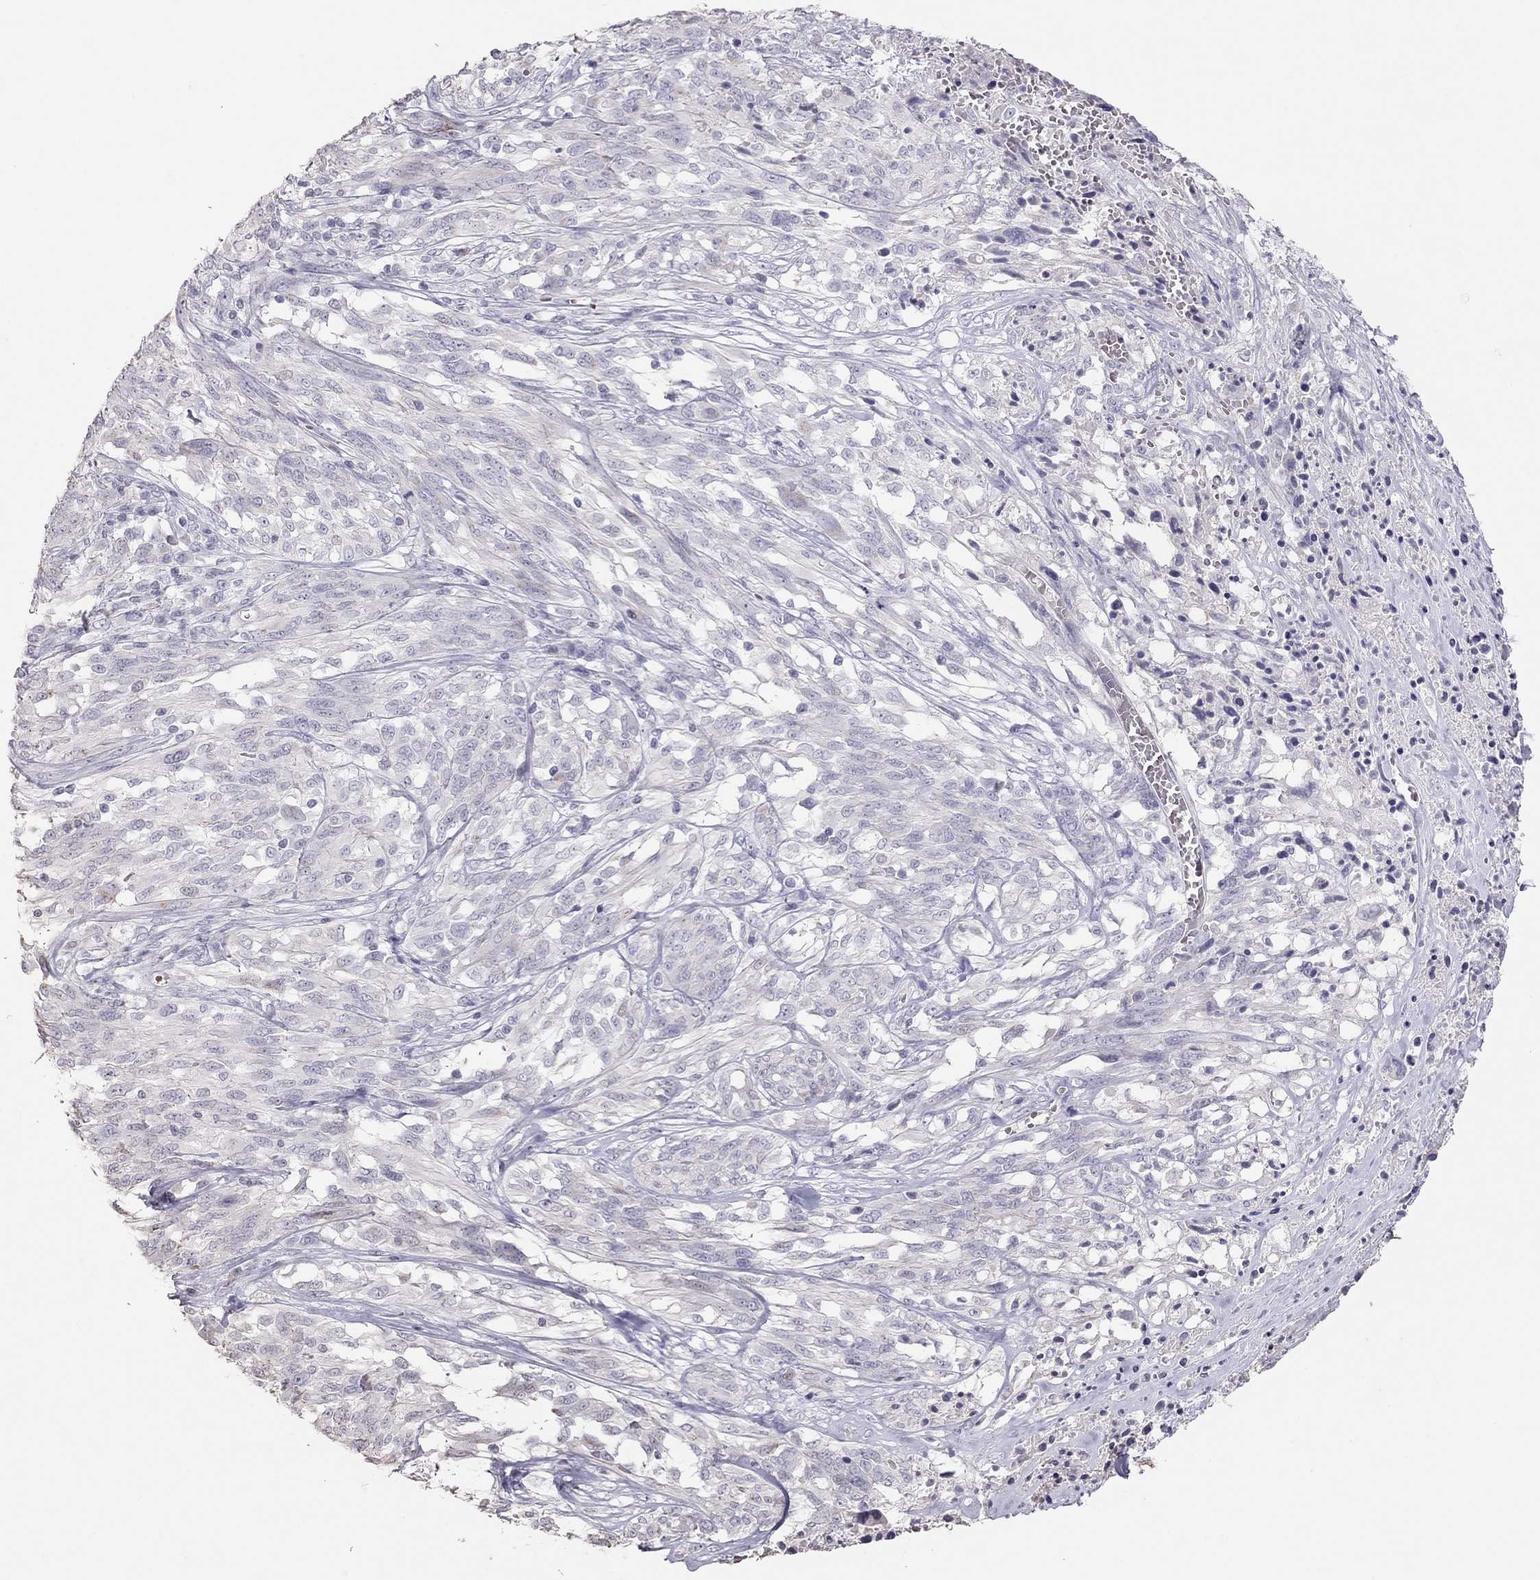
{"staining": {"intensity": "negative", "quantity": "none", "location": "none"}, "tissue": "melanoma", "cell_type": "Tumor cells", "image_type": "cancer", "snomed": [{"axis": "morphology", "description": "Malignant melanoma, NOS"}, {"axis": "topography", "description": "Skin"}], "caption": "Protein analysis of melanoma demonstrates no significant expression in tumor cells.", "gene": "TSHB", "patient": {"sex": "female", "age": 91}}